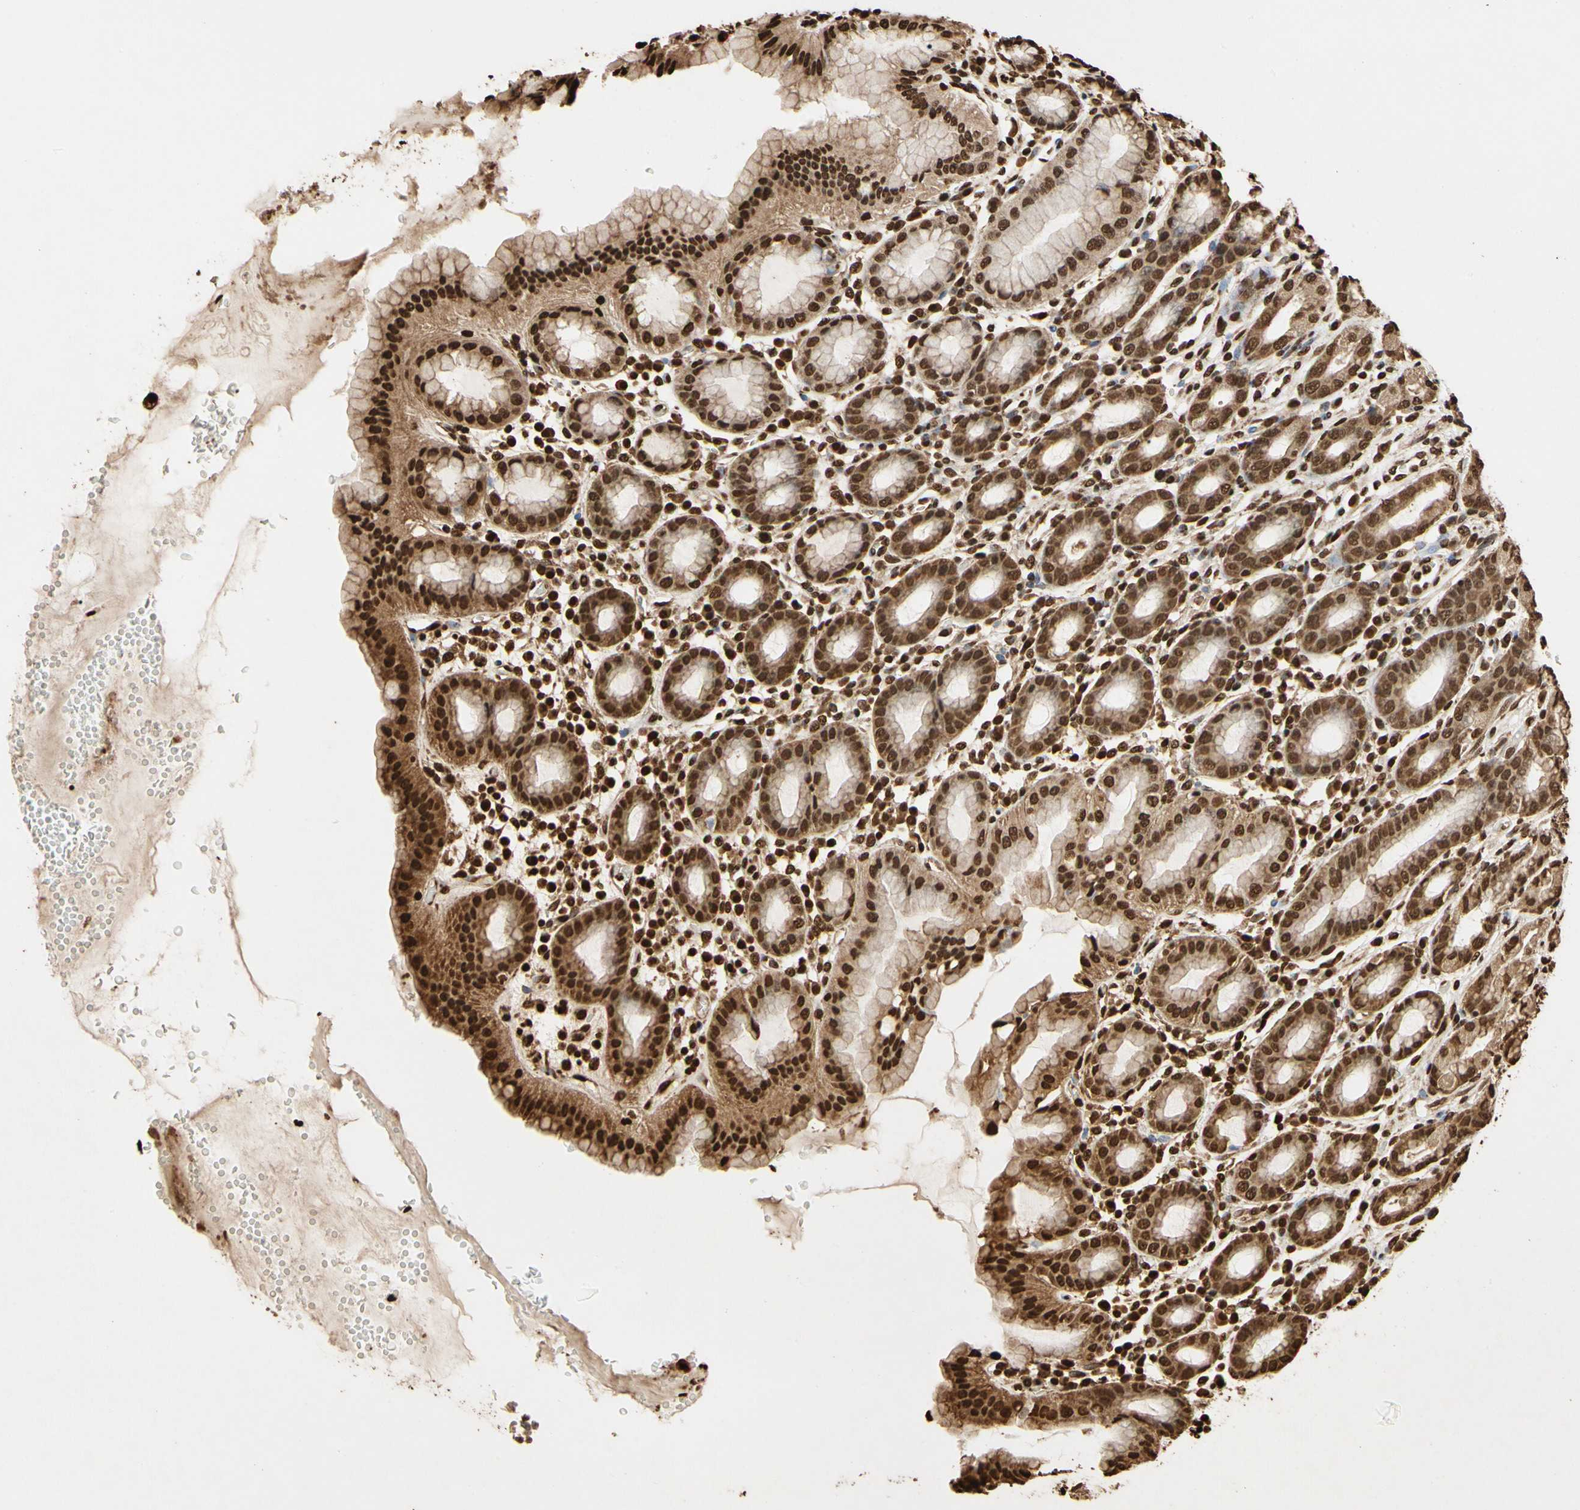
{"staining": {"intensity": "strong", "quantity": ">75%", "location": "cytoplasmic/membranous,nuclear"}, "tissue": "stomach", "cell_type": "Glandular cells", "image_type": "normal", "snomed": [{"axis": "morphology", "description": "Normal tissue, NOS"}, {"axis": "topography", "description": "Stomach, upper"}], "caption": "Immunohistochemistry (IHC) histopathology image of unremarkable stomach: human stomach stained using IHC shows high levels of strong protein expression localized specifically in the cytoplasmic/membranous,nuclear of glandular cells, appearing as a cytoplasmic/membranous,nuclear brown color.", "gene": "HNRNPK", "patient": {"sex": "male", "age": 68}}